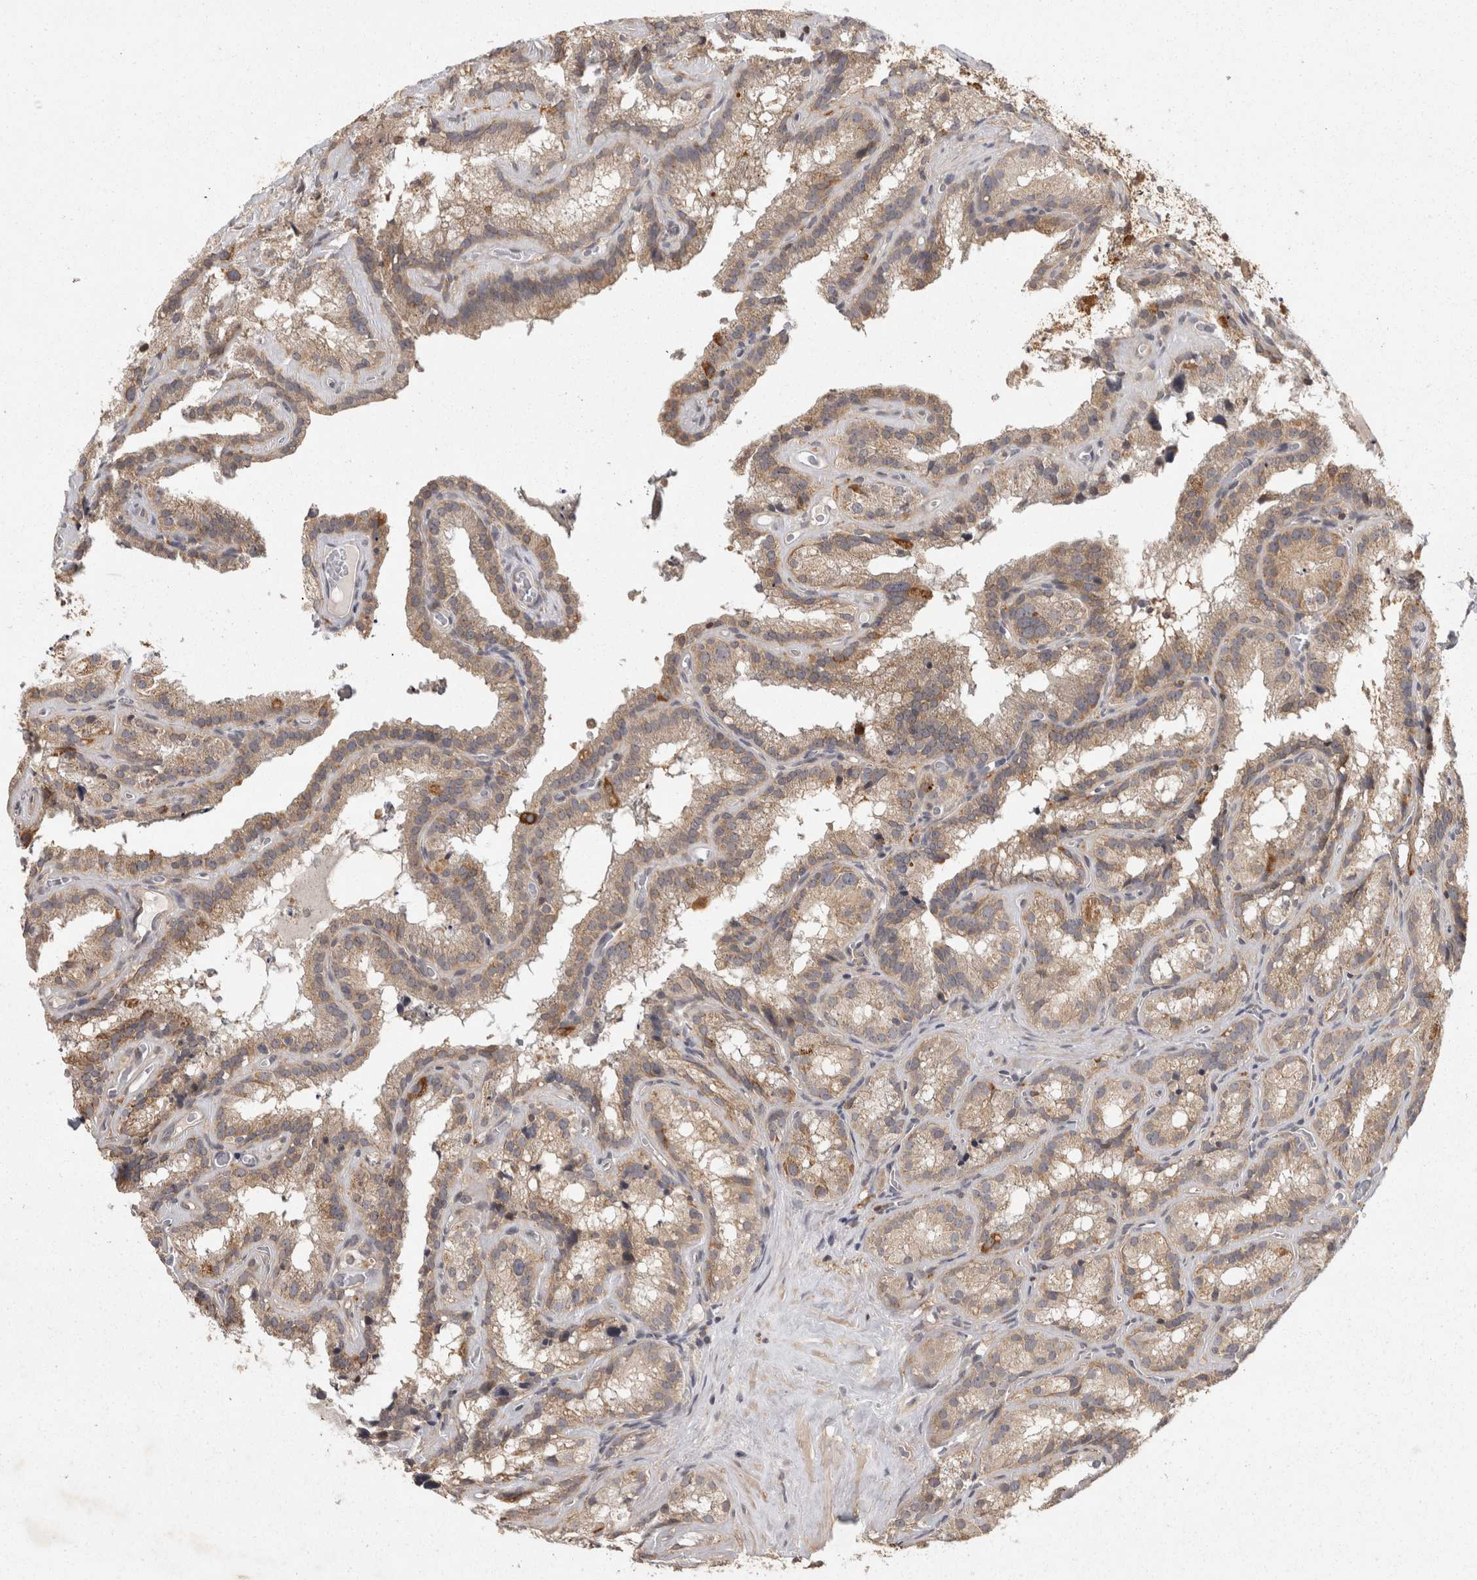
{"staining": {"intensity": "moderate", "quantity": ">75%", "location": "cytoplasmic/membranous"}, "tissue": "seminal vesicle", "cell_type": "Glandular cells", "image_type": "normal", "snomed": [{"axis": "morphology", "description": "Normal tissue, NOS"}, {"axis": "topography", "description": "Prostate"}, {"axis": "topography", "description": "Seminal veicle"}], "caption": "Immunohistochemistry staining of normal seminal vesicle, which reveals medium levels of moderate cytoplasmic/membranous staining in approximately >75% of glandular cells indicating moderate cytoplasmic/membranous protein positivity. The staining was performed using DAB (3,3'-diaminobenzidine) (brown) for protein detection and nuclei were counterstained in hematoxylin (blue).", "gene": "ACAT2", "patient": {"sex": "male", "age": 59}}